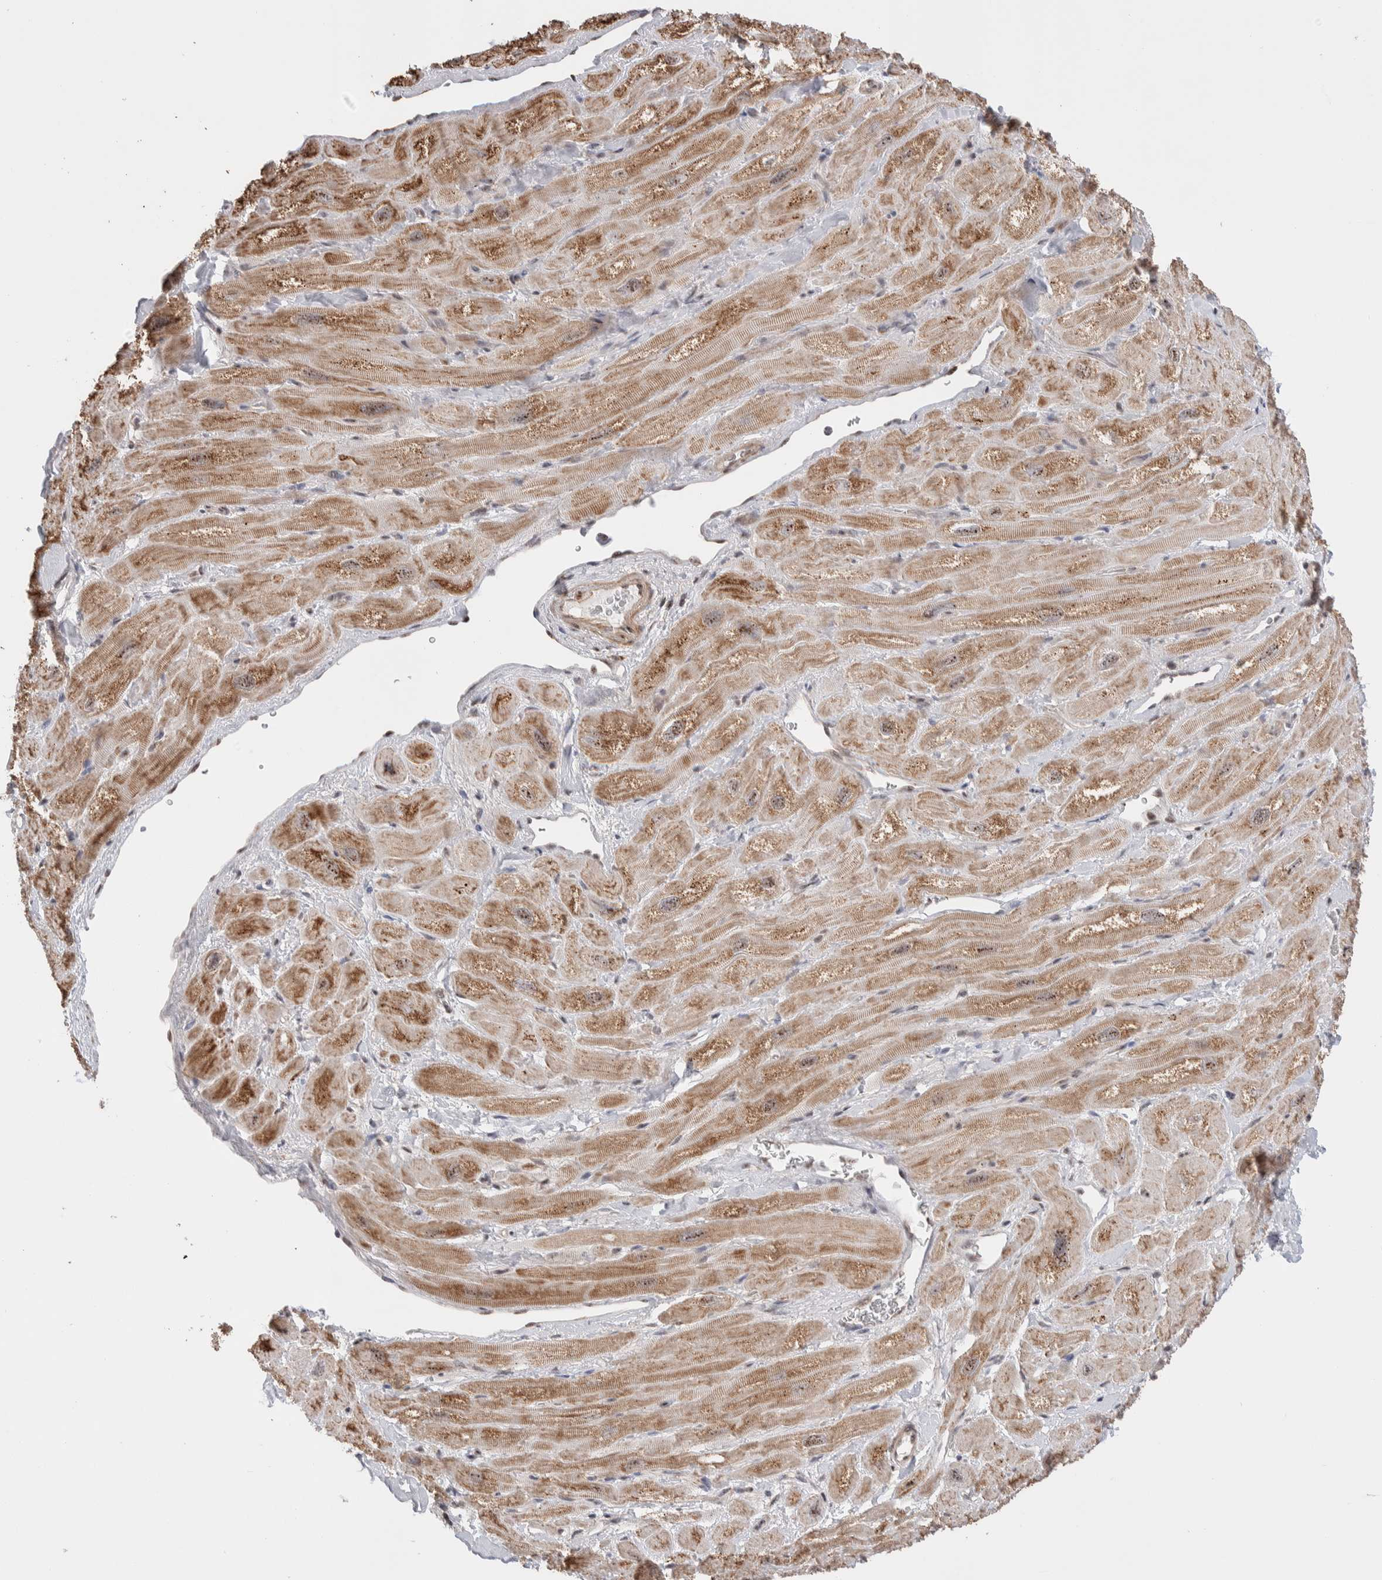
{"staining": {"intensity": "moderate", "quantity": ">75%", "location": "cytoplasmic/membranous"}, "tissue": "heart muscle", "cell_type": "Cardiomyocytes", "image_type": "normal", "snomed": [{"axis": "morphology", "description": "Normal tissue, NOS"}, {"axis": "topography", "description": "Heart"}], "caption": "Normal heart muscle shows moderate cytoplasmic/membranous positivity in approximately >75% of cardiomyocytes, visualized by immunohistochemistry. Using DAB (brown) and hematoxylin (blue) stains, captured at high magnification using brightfield microscopy.", "gene": "ZNF695", "patient": {"sex": "male", "age": 49}}